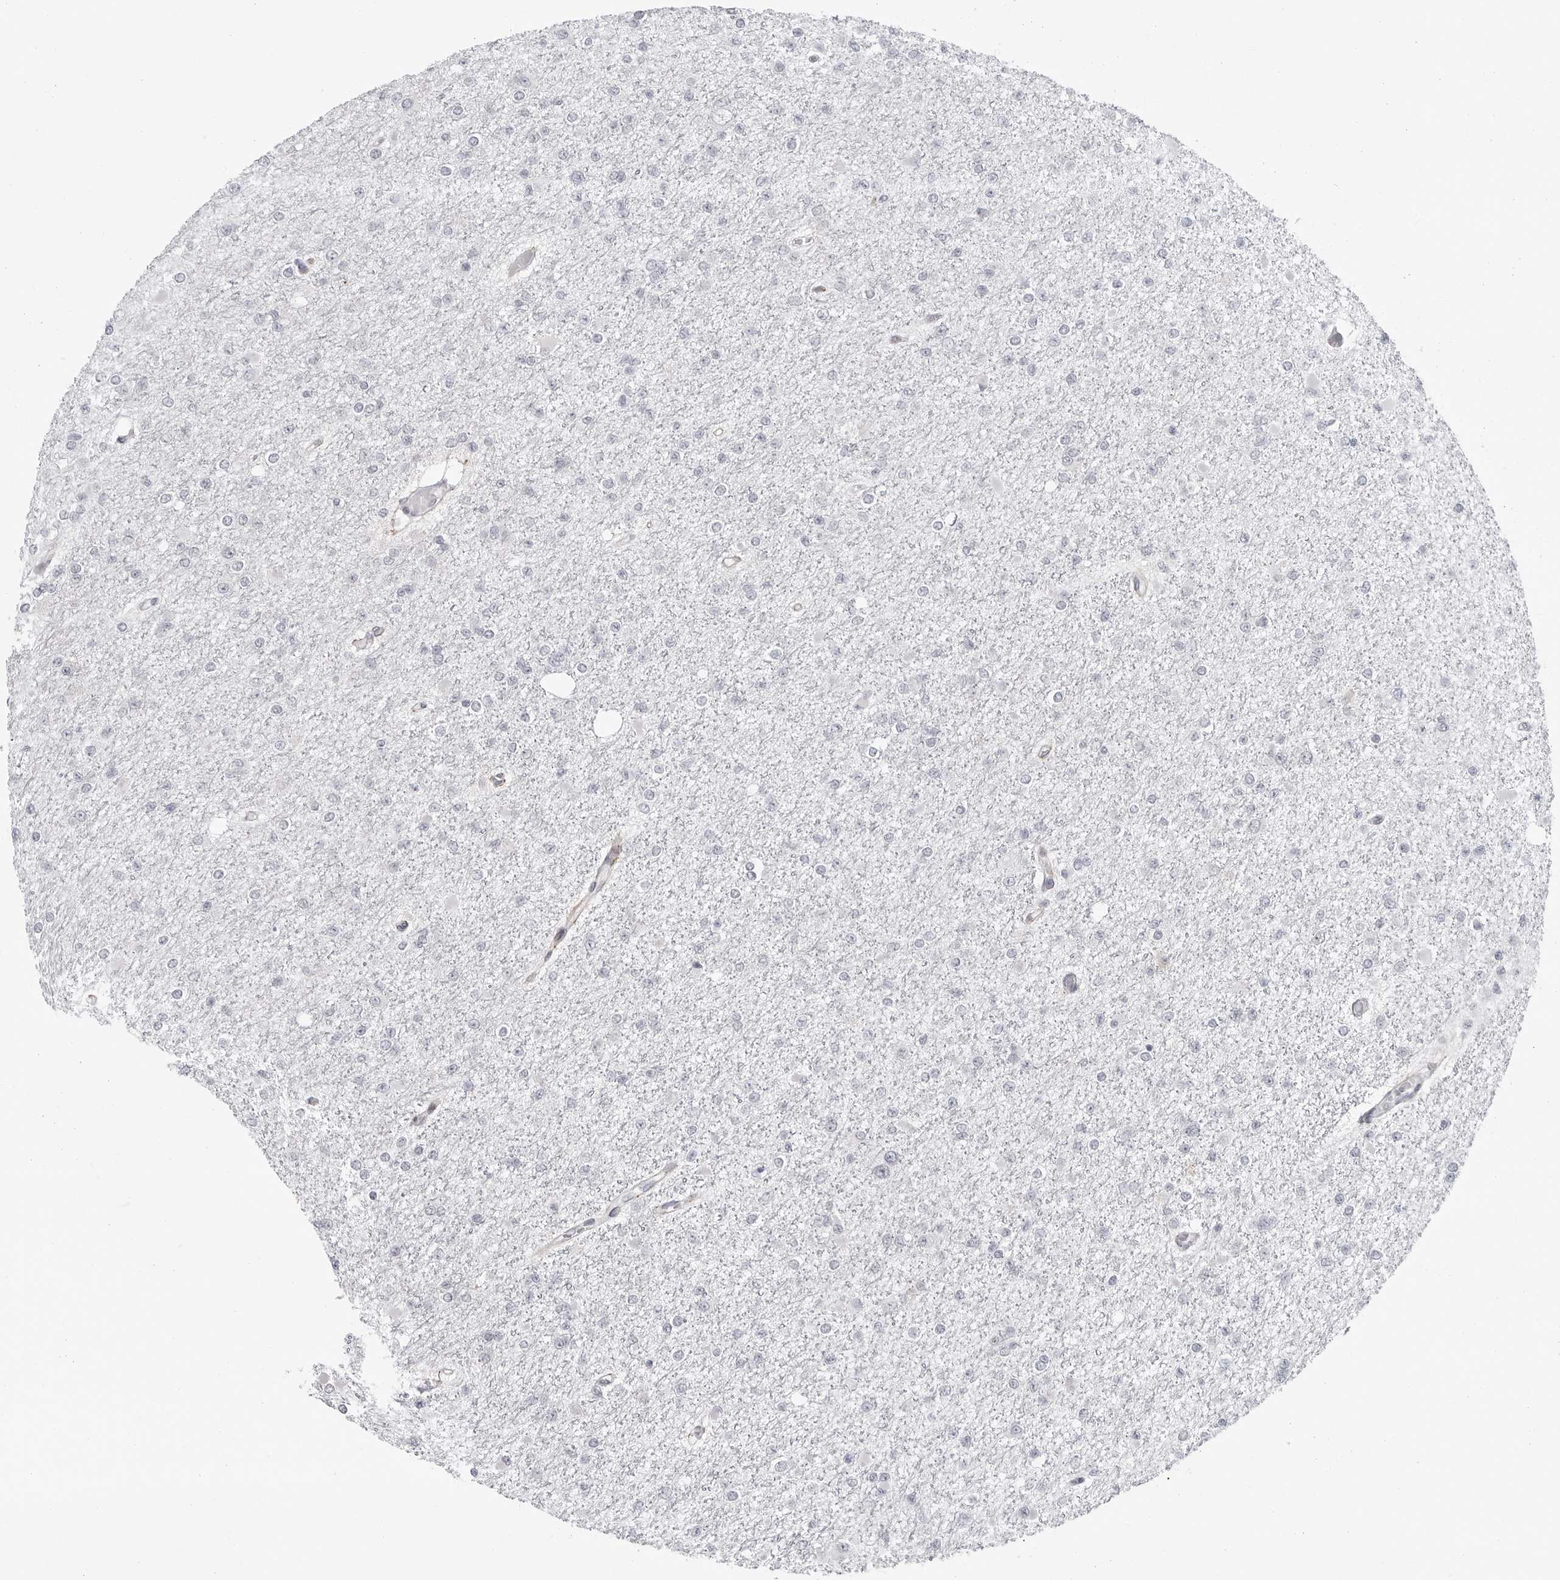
{"staining": {"intensity": "negative", "quantity": "none", "location": "none"}, "tissue": "glioma", "cell_type": "Tumor cells", "image_type": "cancer", "snomed": [{"axis": "morphology", "description": "Glioma, malignant, Low grade"}, {"axis": "topography", "description": "Brain"}], "caption": "The micrograph demonstrates no significant staining in tumor cells of malignant glioma (low-grade). (Stains: DAB IHC with hematoxylin counter stain, Microscopy: brightfield microscopy at high magnification).", "gene": "FAM135B", "patient": {"sex": "female", "age": 22}}